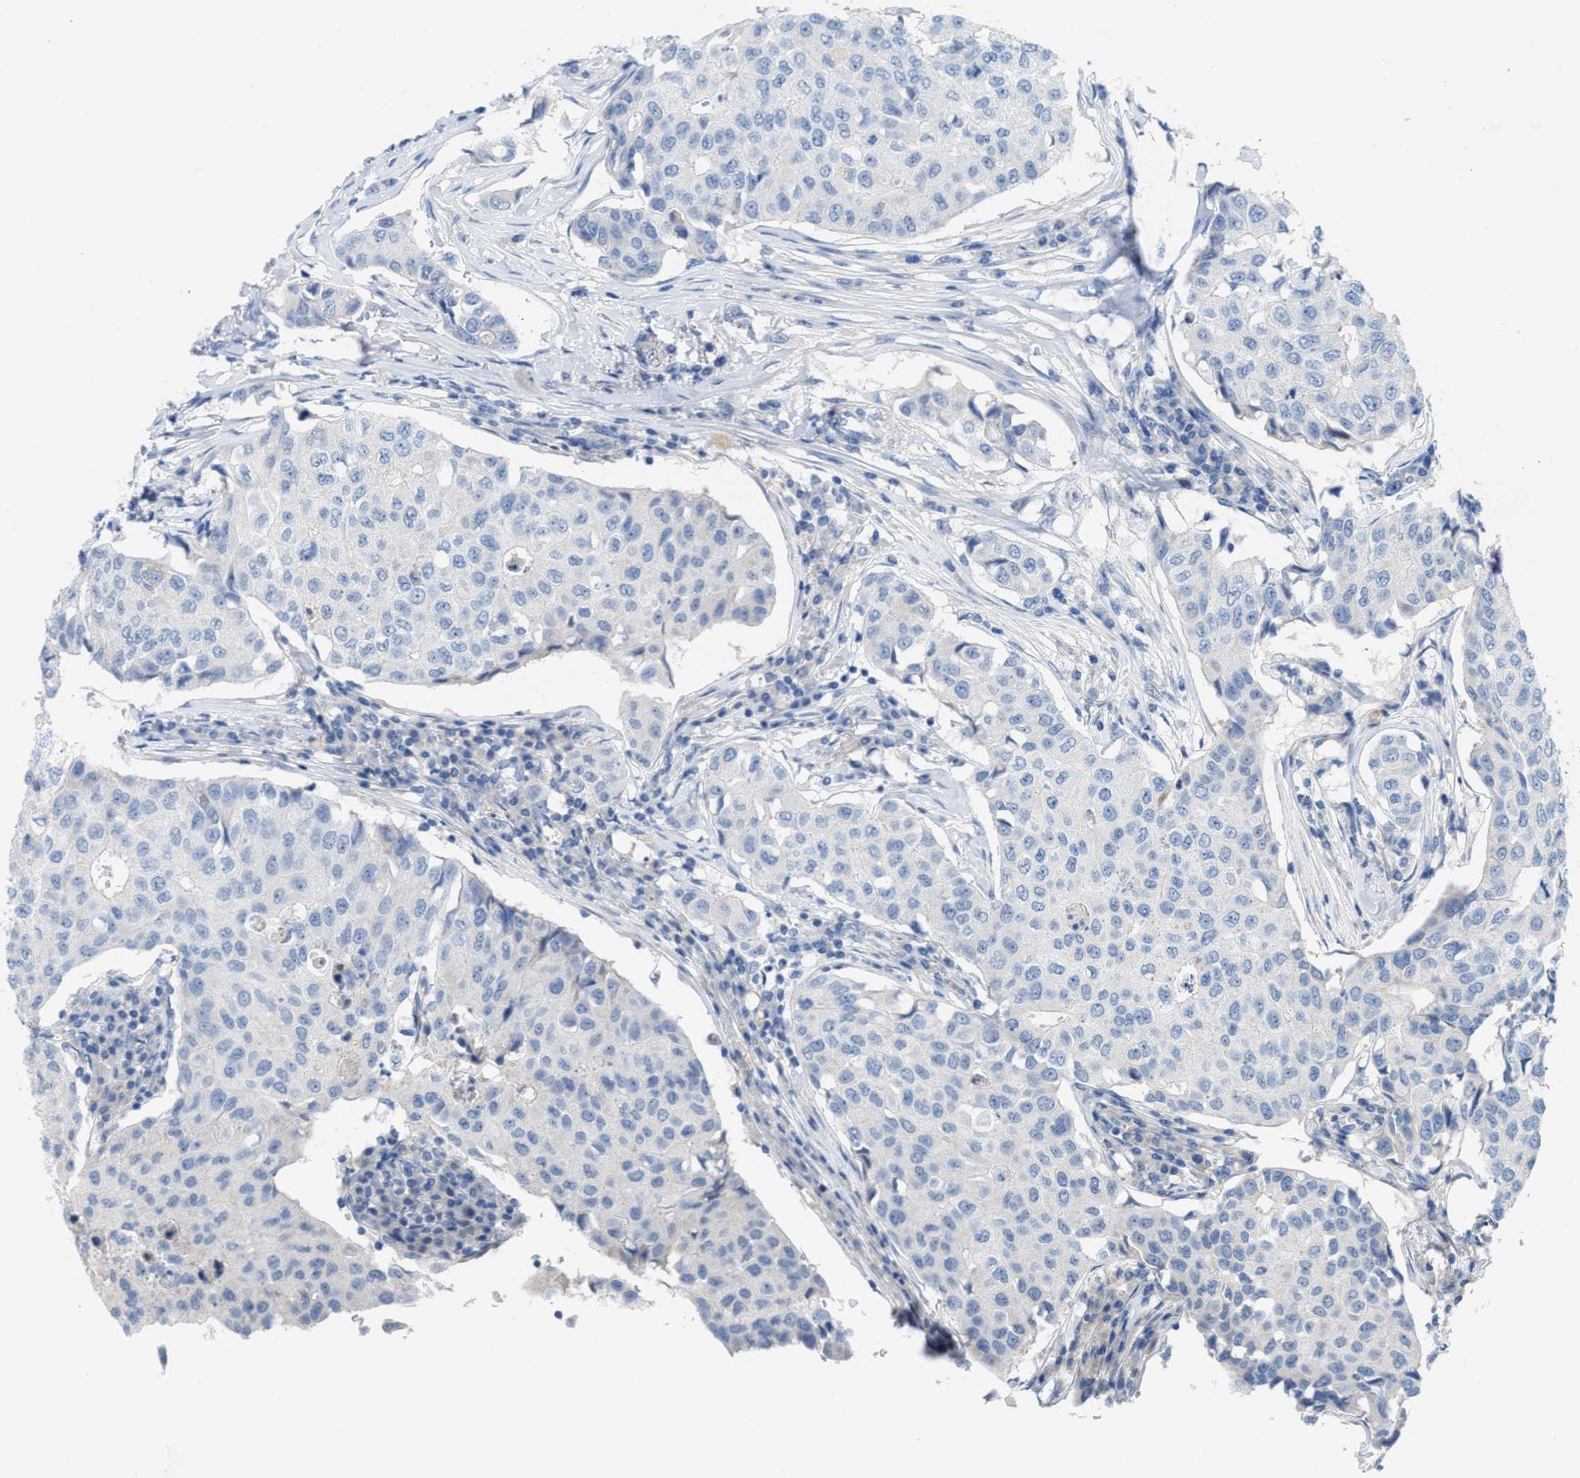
{"staining": {"intensity": "negative", "quantity": "none", "location": "none"}, "tissue": "breast cancer", "cell_type": "Tumor cells", "image_type": "cancer", "snomed": [{"axis": "morphology", "description": "Duct carcinoma"}, {"axis": "topography", "description": "Breast"}], "caption": "Tumor cells are negative for protein expression in human breast cancer (infiltrating ductal carcinoma).", "gene": "CPA2", "patient": {"sex": "female", "age": 80}}